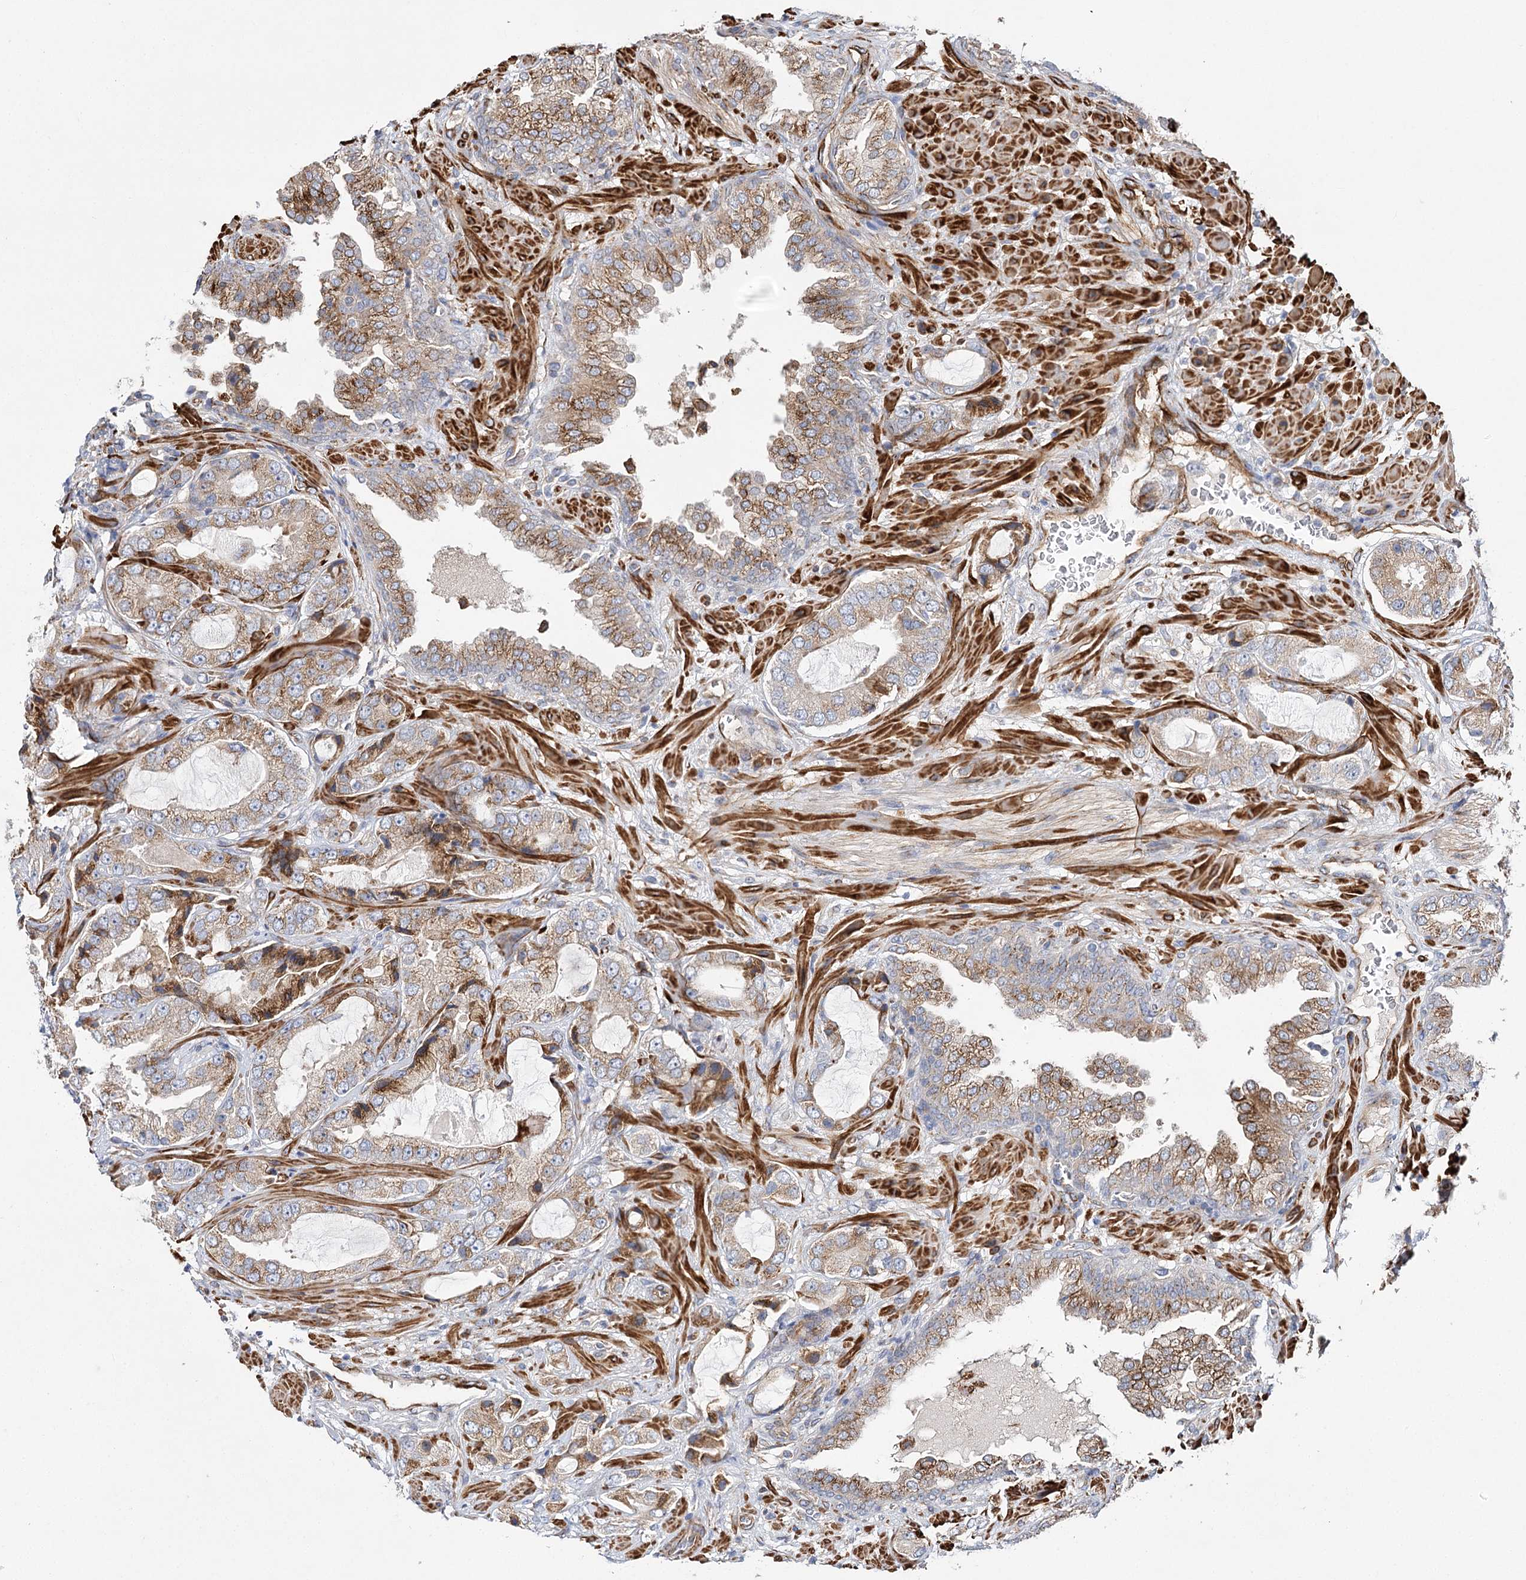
{"staining": {"intensity": "moderate", "quantity": ">75%", "location": "cytoplasmic/membranous"}, "tissue": "prostate cancer", "cell_type": "Tumor cells", "image_type": "cancer", "snomed": [{"axis": "morphology", "description": "Normal tissue, NOS"}, {"axis": "morphology", "description": "Adenocarcinoma, High grade"}, {"axis": "topography", "description": "Prostate"}, {"axis": "topography", "description": "Peripheral nerve tissue"}], "caption": "Immunohistochemical staining of prostate cancer reveals medium levels of moderate cytoplasmic/membranous expression in approximately >75% of tumor cells.", "gene": "ABRAXAS2", "patient": {"sex": "male", "age": 59}}